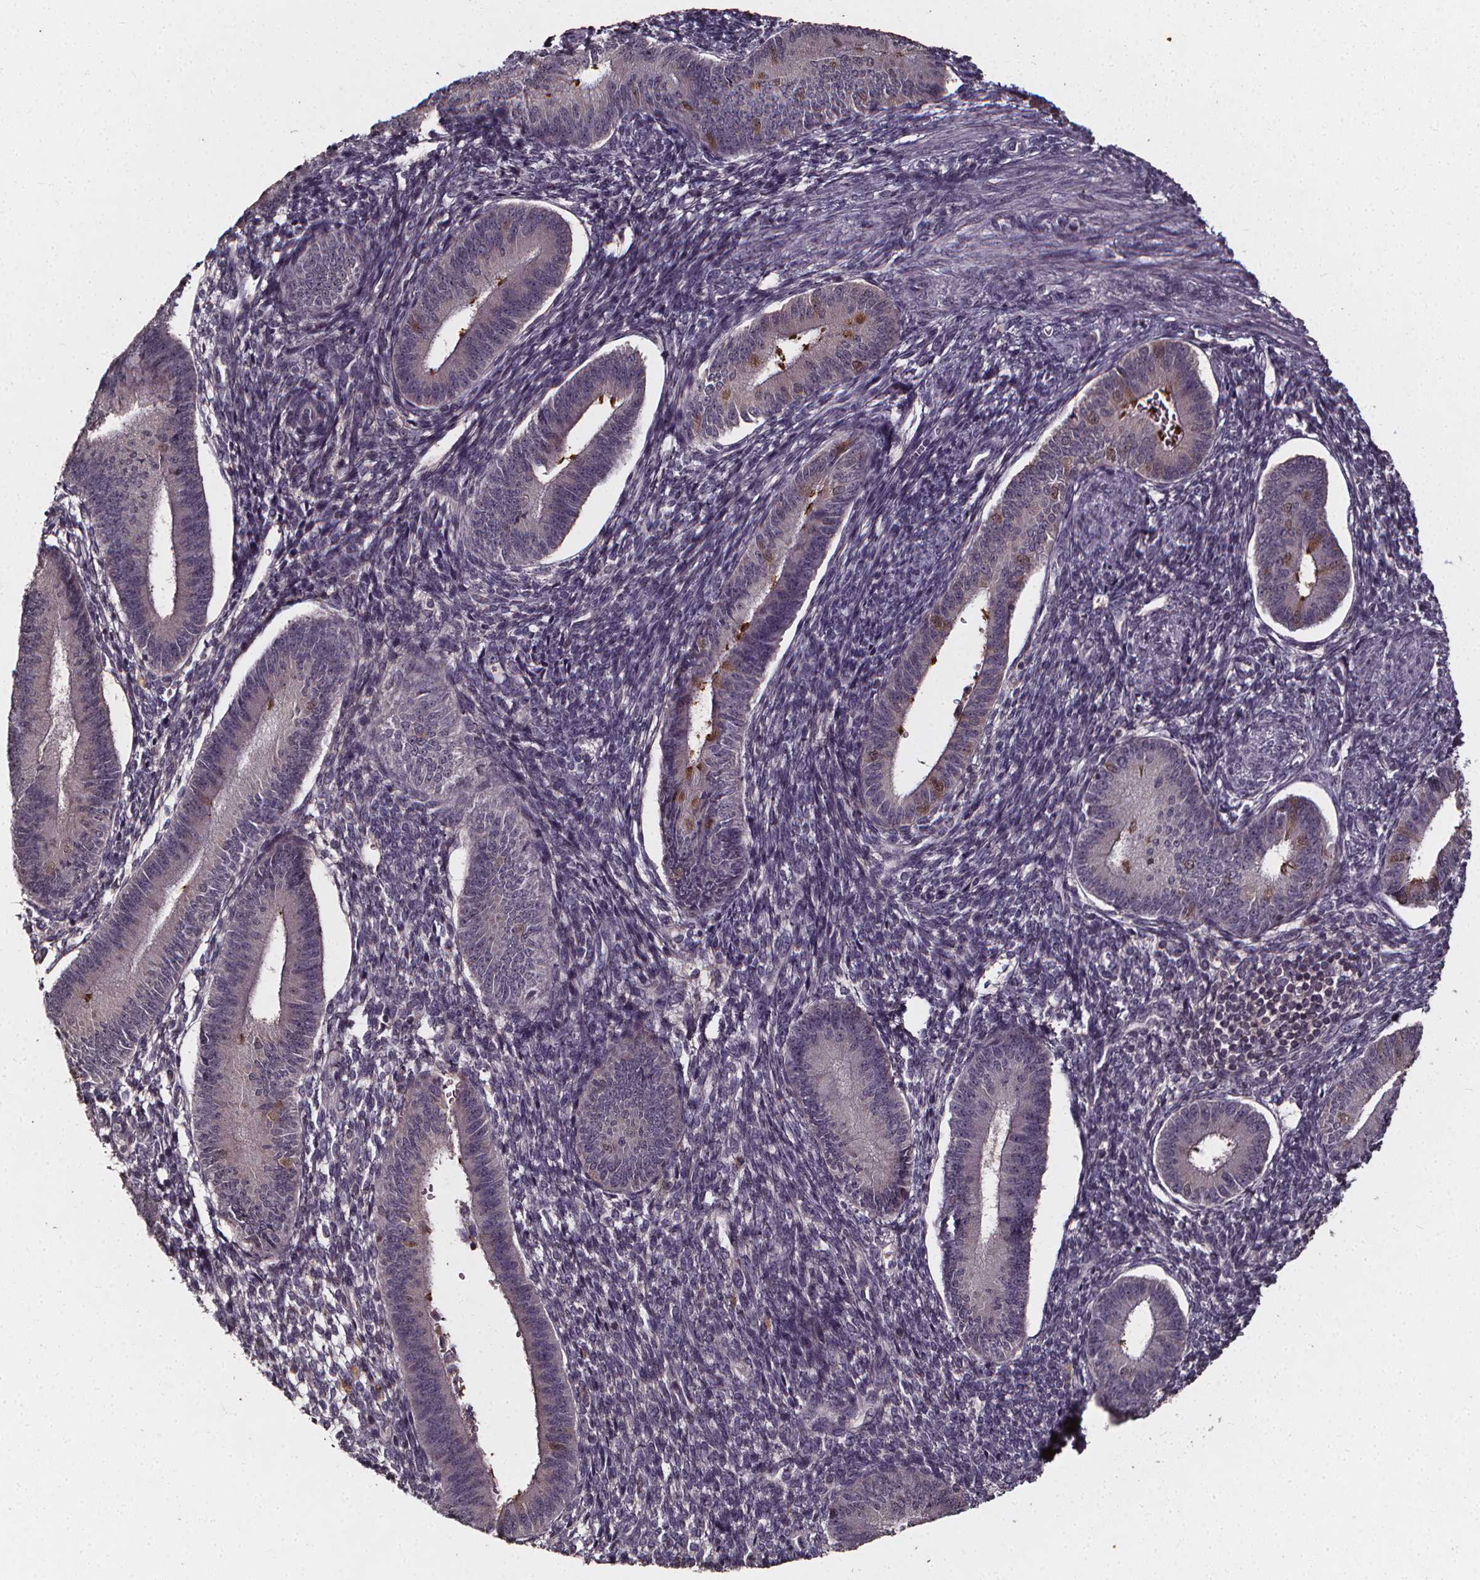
{"staining": {"intensity": "negative", "quantity": "none", "location": "none"}, "tissue": "endometrium", "cell_type": "Cells in endometrial stroma", "image_type": "normal", "snomed": [{"axis": "morphology", "description": "Normal tissue, NOS"}, {"axis": "topography", "description": "Endometrium"}], "caption": "Immunohistochemistry image of unremarkable human endometrium stained for a protein (brown), which demonstrates no staining in cells in endometrial stroma. (Stains: DAB (3,3'-diaminobenzidine) immunohistochemistry with hematoxylin counter stain, Microscopy: brightfield microscopy at high magnification).", "gene": "SPAG8", "patient": {"sex": "female", "age": 39}}